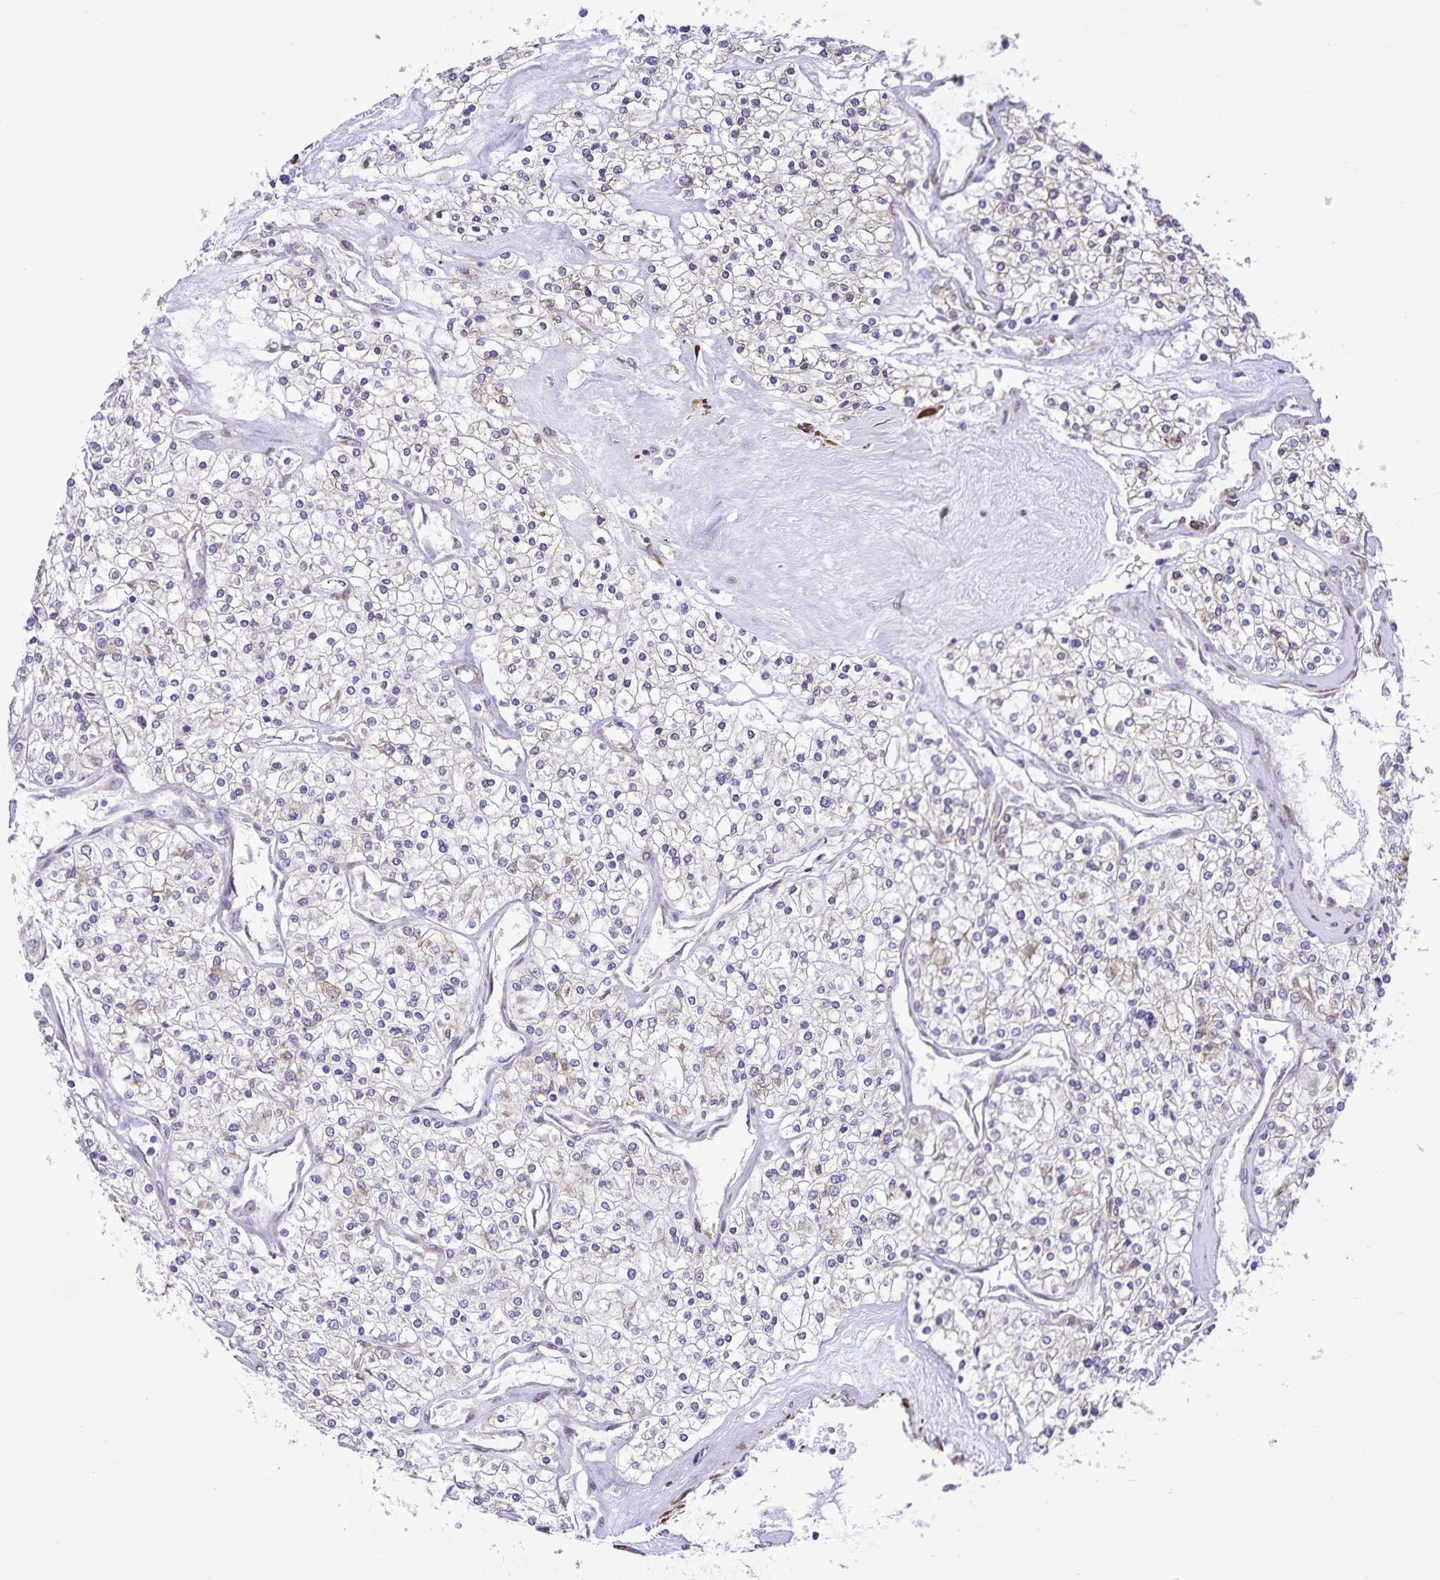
{"staining": {"intensity": "weak", "quantity": "<25%", "location": "cytoplasmic/membranous"}, "tissue": "renal cancer", "cell_type": "Tumor cells", "image_type": "cancer", "snomed": [{"axis": "morphology", "description": "Adenocarcinoma, NOS"}, {"axis": "topography", "description": "Kidney"}], "caption": "A micrograph of human renal adenocarcinoma is negative for staining in tumor cells. (DAB immunohistochemistry with hematoxylin counter stain).", "gene": "RCN1", "patient": {"sex": "male", "age": 80}}